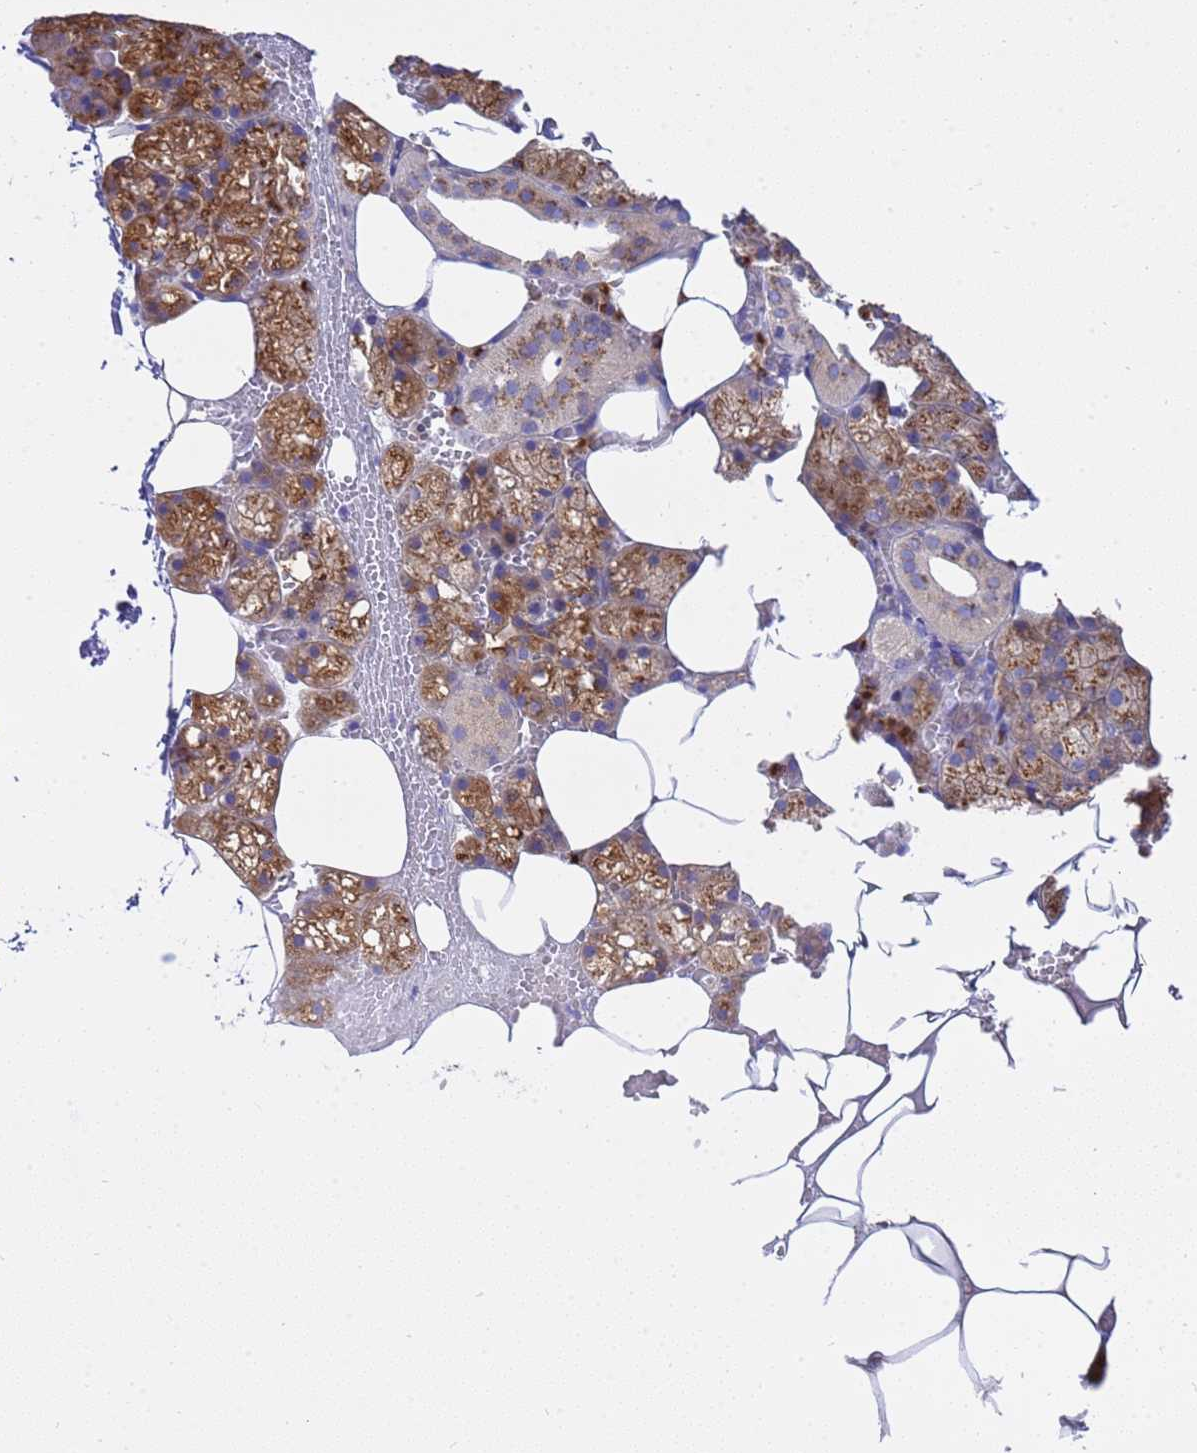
{"staining": {"intensity": "strong", "quantity": "25%-75%", "location": "cytoplasmic/membranous"}, "tissue": "salivary gland", "cell_type": "Glandular cells", "image_type": "normal", "snomed": [{"axis": "morphology", "description": "Normal tissue, NOS"}, {"axis": "topography", "description": "Salivary gland"}], "caption": "Immunohistochemical staining of benign human salivary gland displays 25%-75% levels of strong cytoplasmic/membranous protein staining in approximately 25%-75% of glandular cells. (DAB = brown stain, brightfield microscopy at high magnification).", "gene": "ANAPC1", "patient": {"sex": "male", "age": 62}}